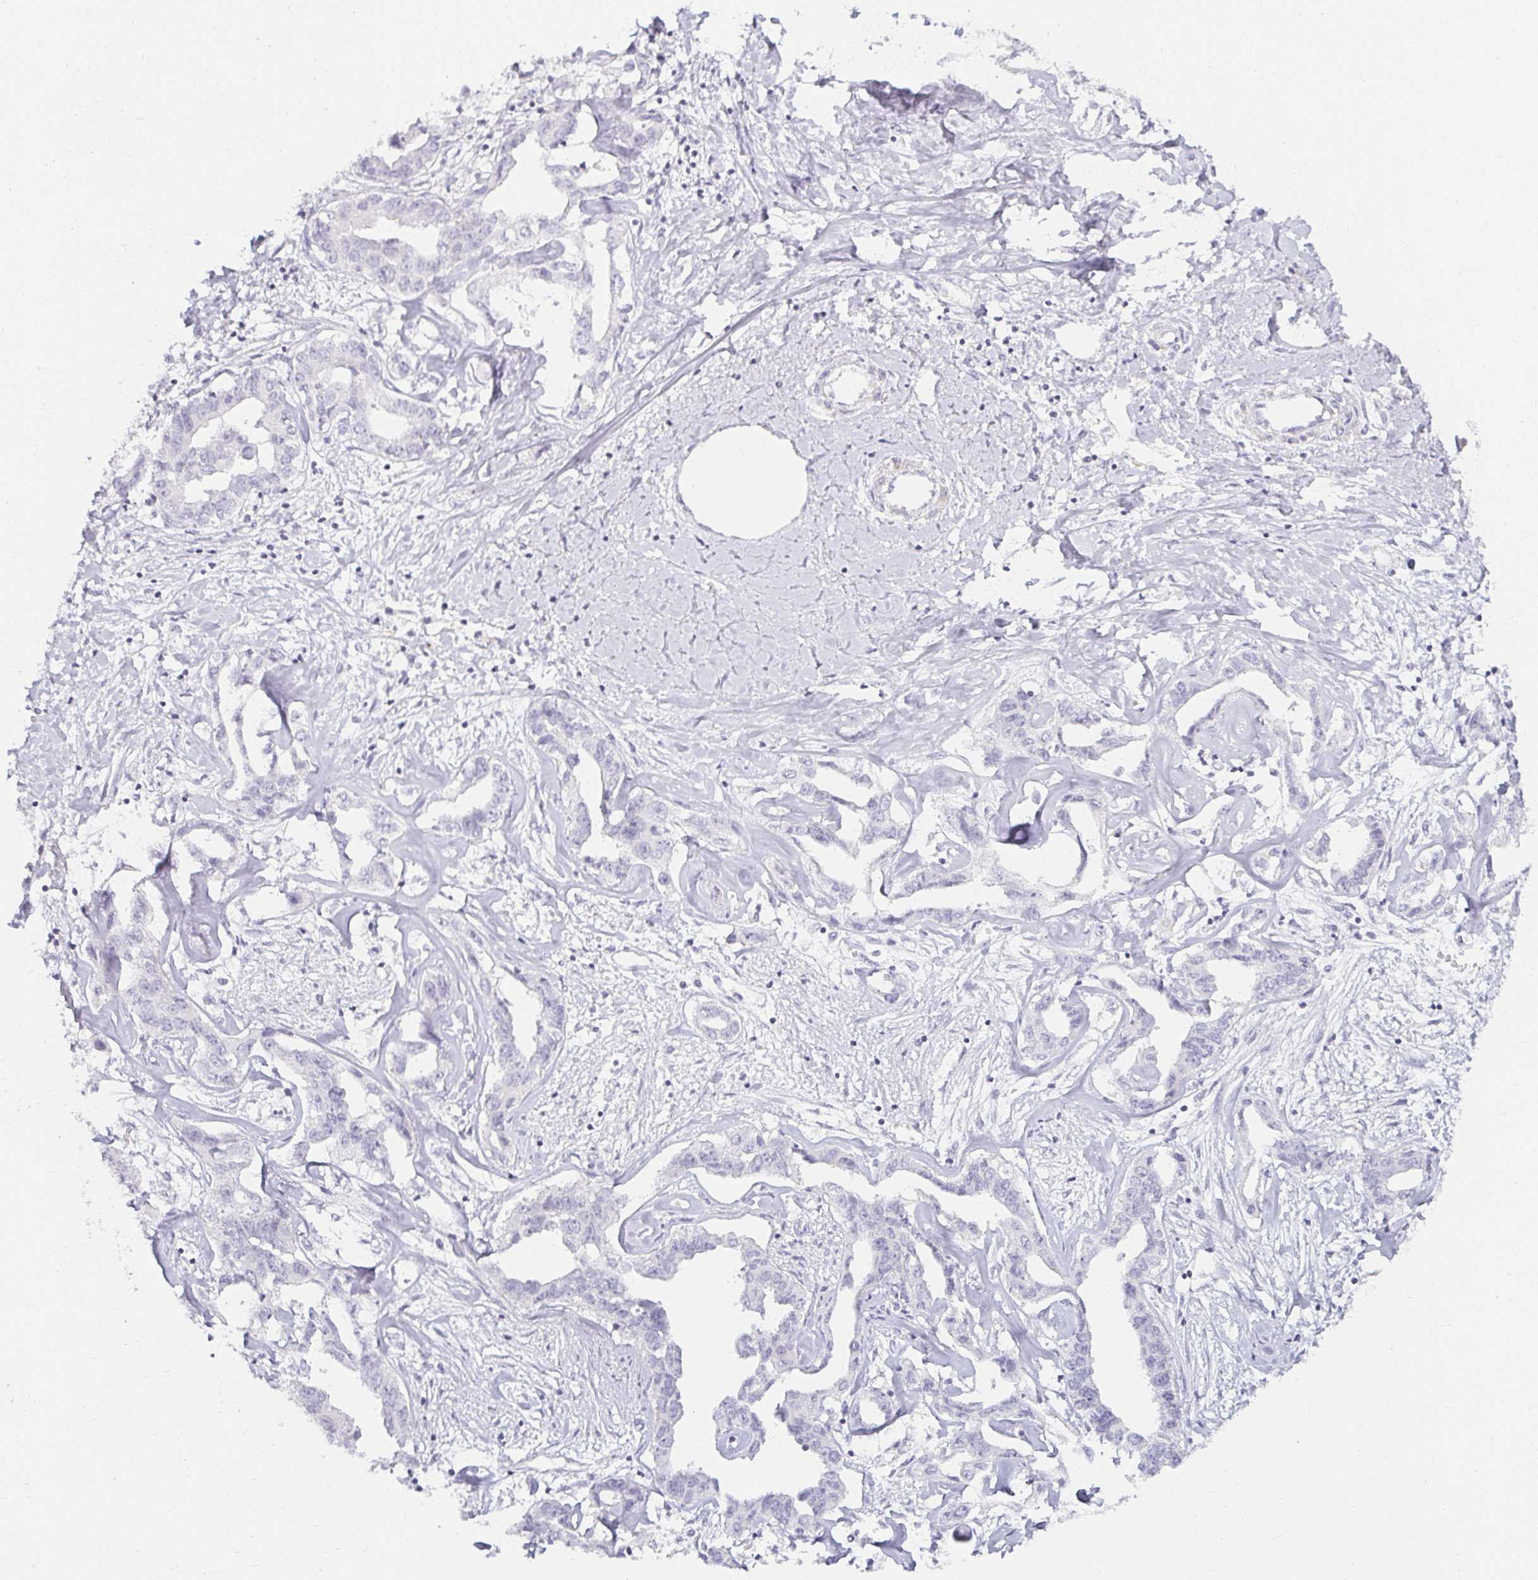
{"staining": {"intensity": "negative", "quantity": "none", "location": "none"}, "tissue": "liver cancer", "cell_type": "Tumor cells", "image_type": "cancer", "snomed": [{"axis": "morphology", "description": "Cholangiocarcinoma"}, {"axis": "topography", "description": "Liver"}], "caption": "Micrograph shows no protein staining in tumor cells of cholangiocarcinoma (liver) tissue. Nuclei are stained in blue.", "gene": "ACAN", "patient": {"sex": "male", "age": 59}}